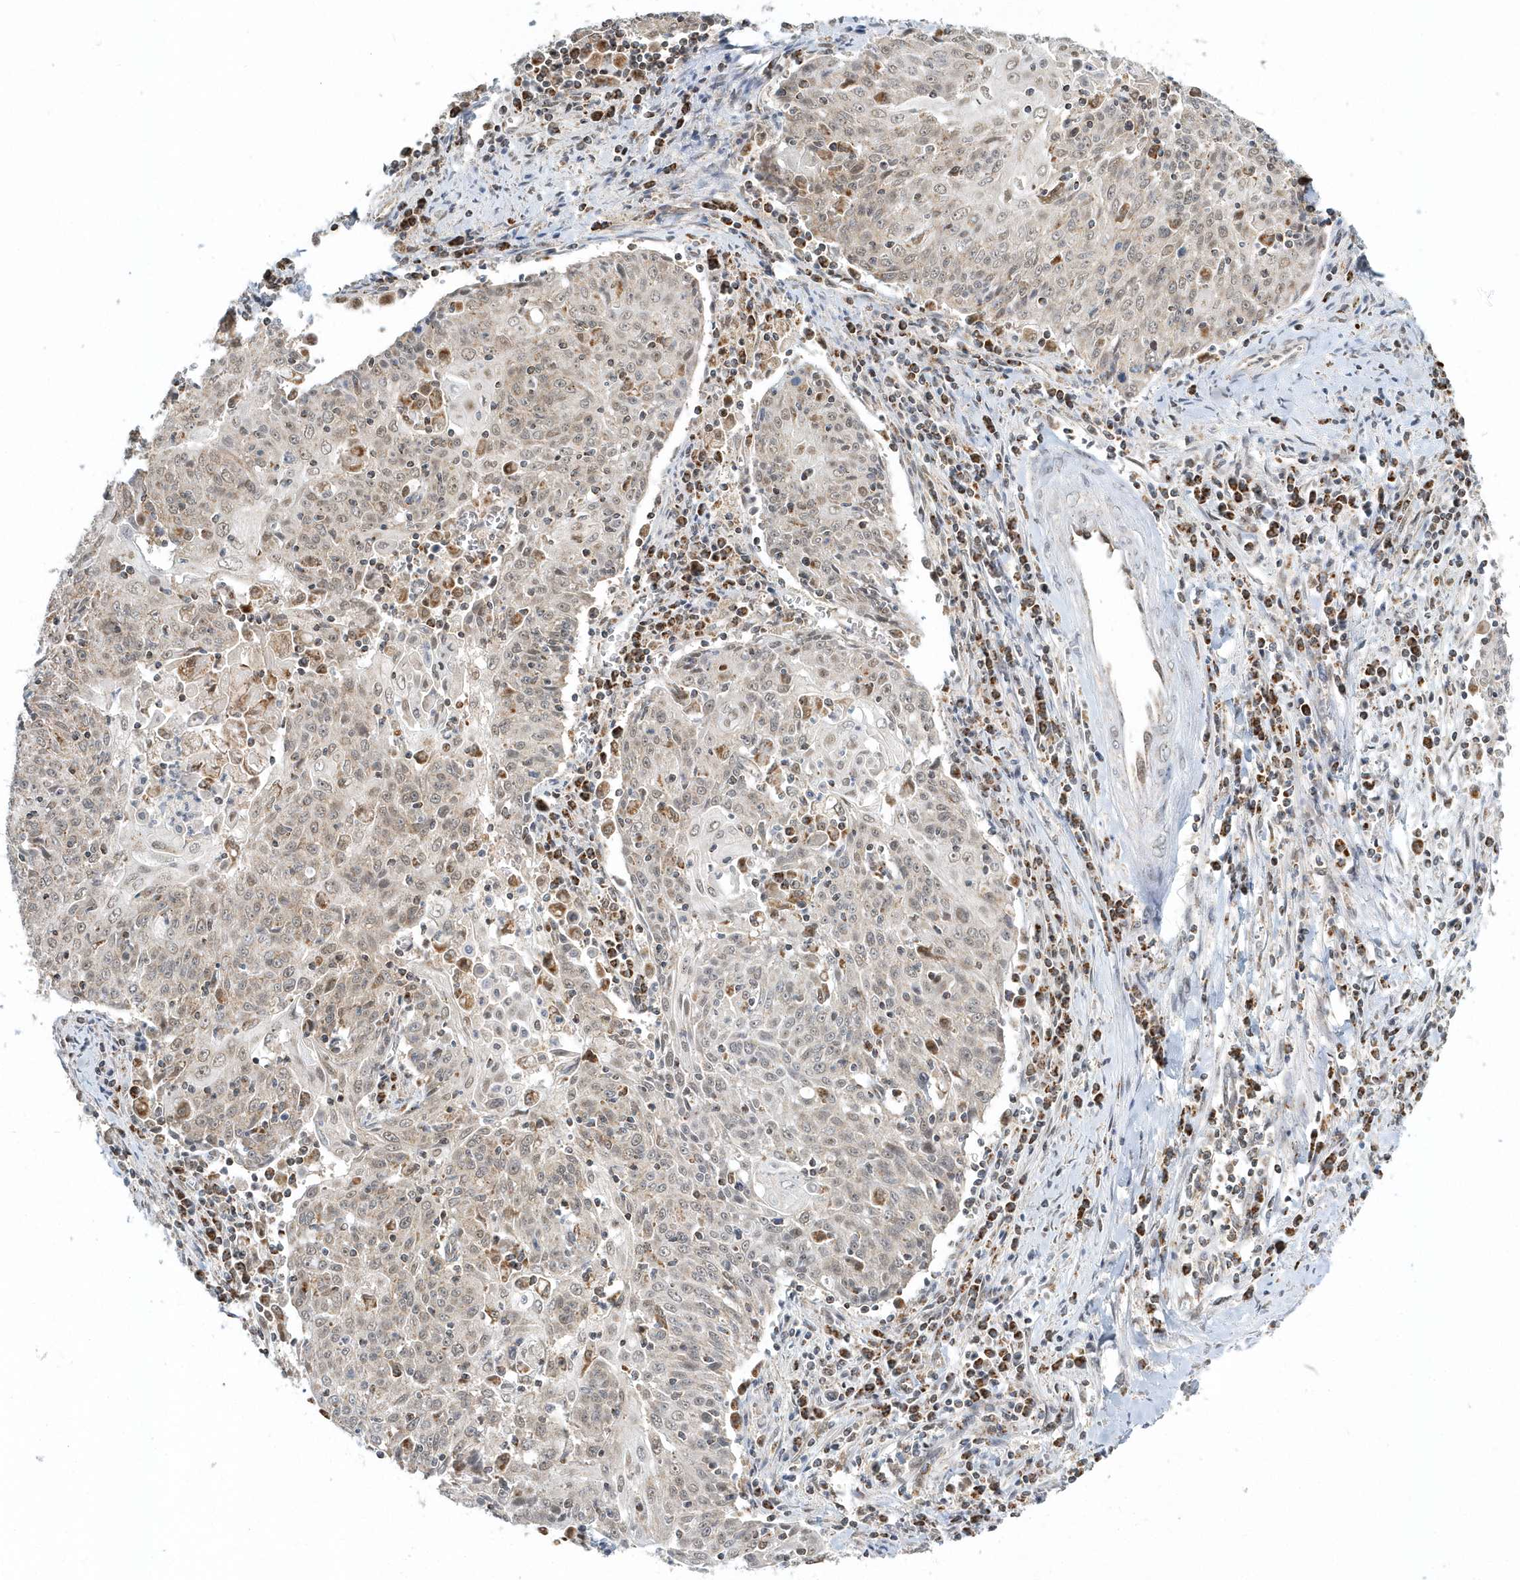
{"staining": {"intensity": "moderate", "quantity": "25%-75%", "location": "nuclear"}, "tissue": "cervical cancer", "cell_type": "Tumor cells", "image_type": "cancer", "snomed": [{"axis": "morphology", "description": "Squamous cell carcinoma, NOS"}, {"axis": "topography", "description": "Cervix"}], "caption": "The immunohistochemical stain labels moderate nuclear positivity in tumor cells of cervical squamous cell carcinoma tissue.", "gene": "PSMD6", "patient": {"sex": "female", "age": 48}}